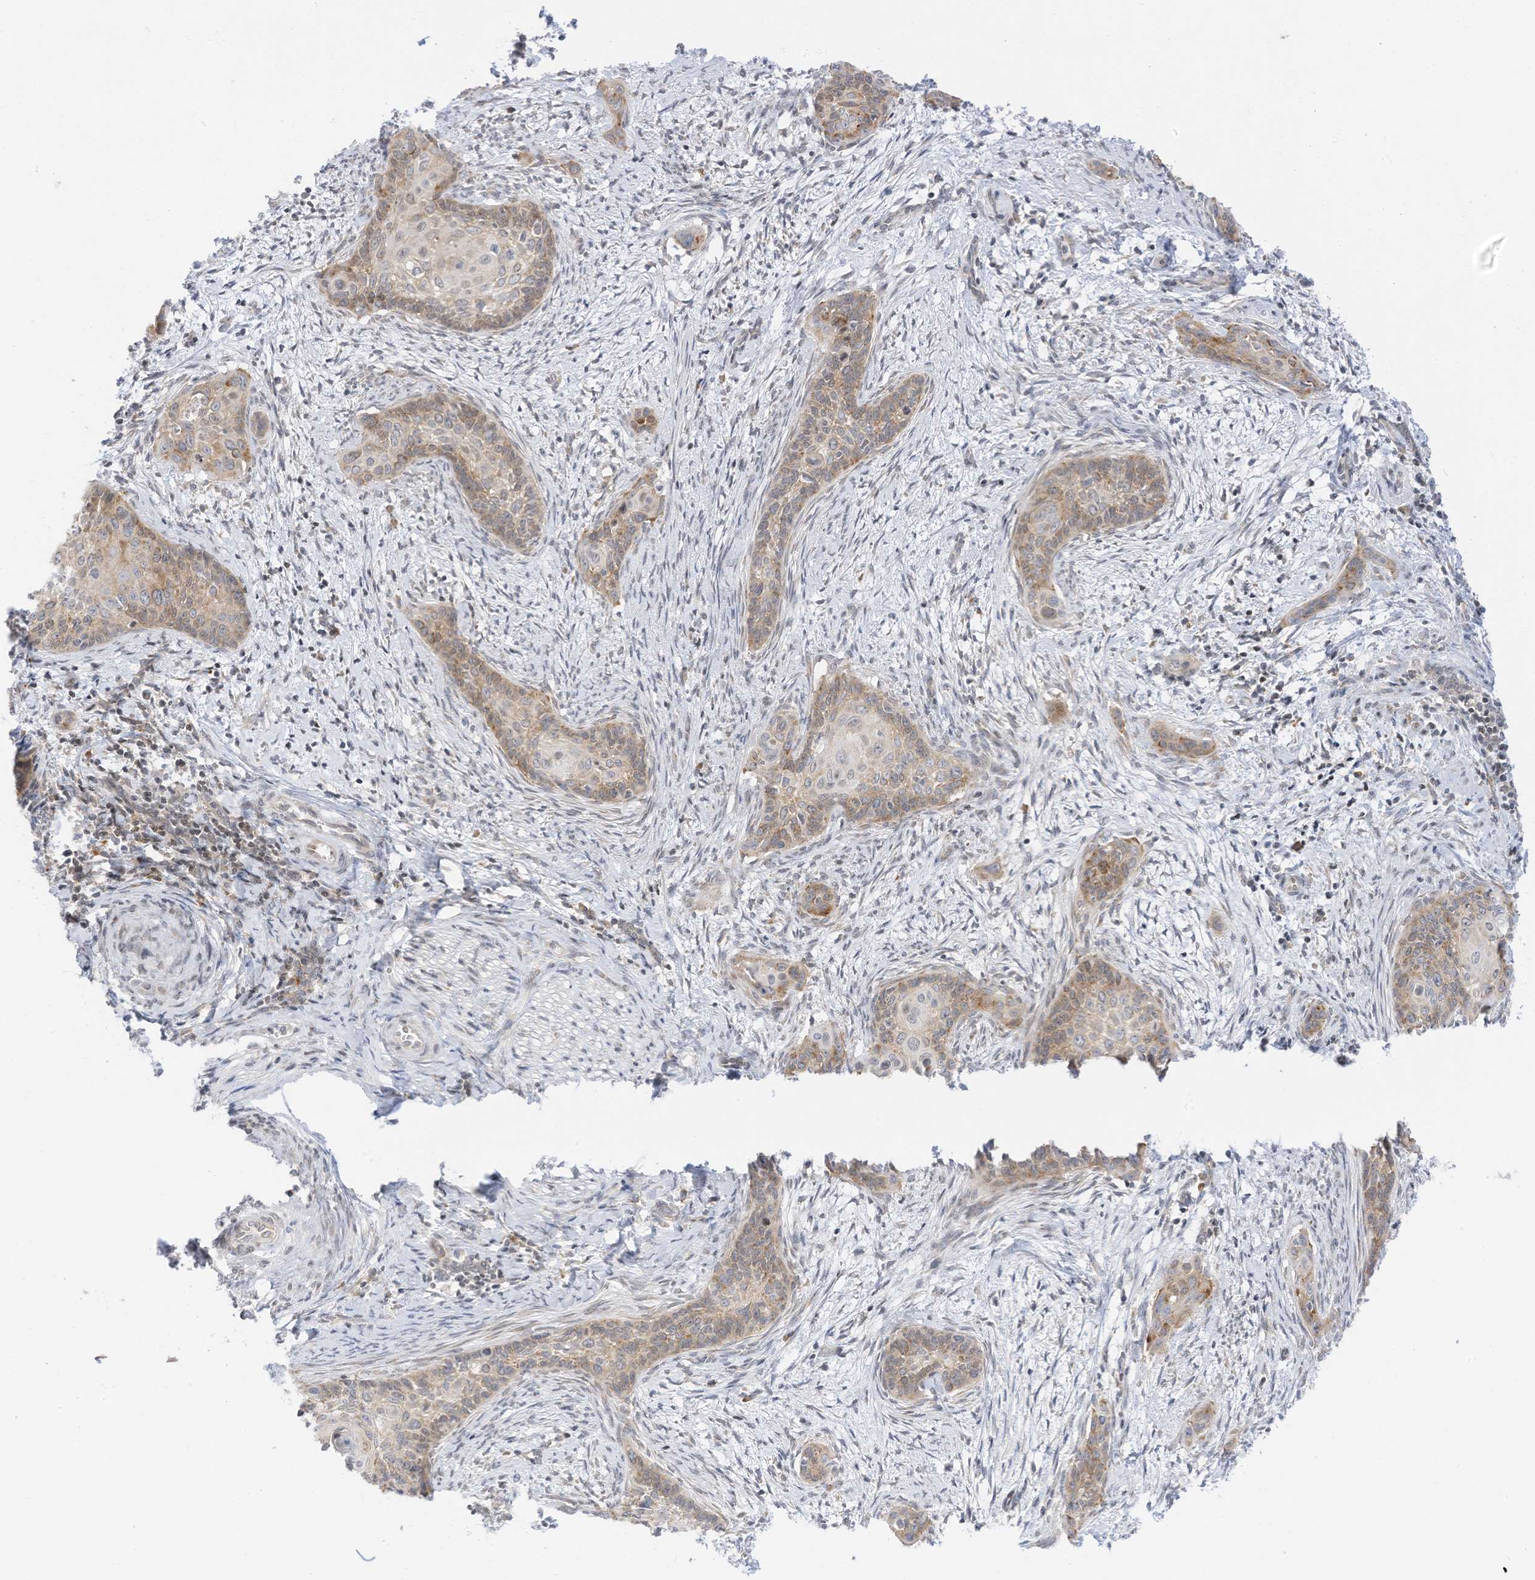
{"staining": {"intensity": "weak", "quantity": "25%-75%", "location": "cytoplasmic/membranous"}, "tissue": "cervical cancer", "cell_type": "Tumor cells", "image_type": "cancer", "snomed": [{"axis": "morphology", "description": "Squamous cell carcinoma, NOS"}, {"axis": "topography", "description": "Cervix"}], "caption": "IHC photomicrograph of cervical cancer stained for a protein (brown), which reveals low levels of weak cytoplasmic/membranous positivity in approximately 25%-75% of tumor cells.", "gene": "EDF1", "patient": {"sex": "female", "age": 33}}